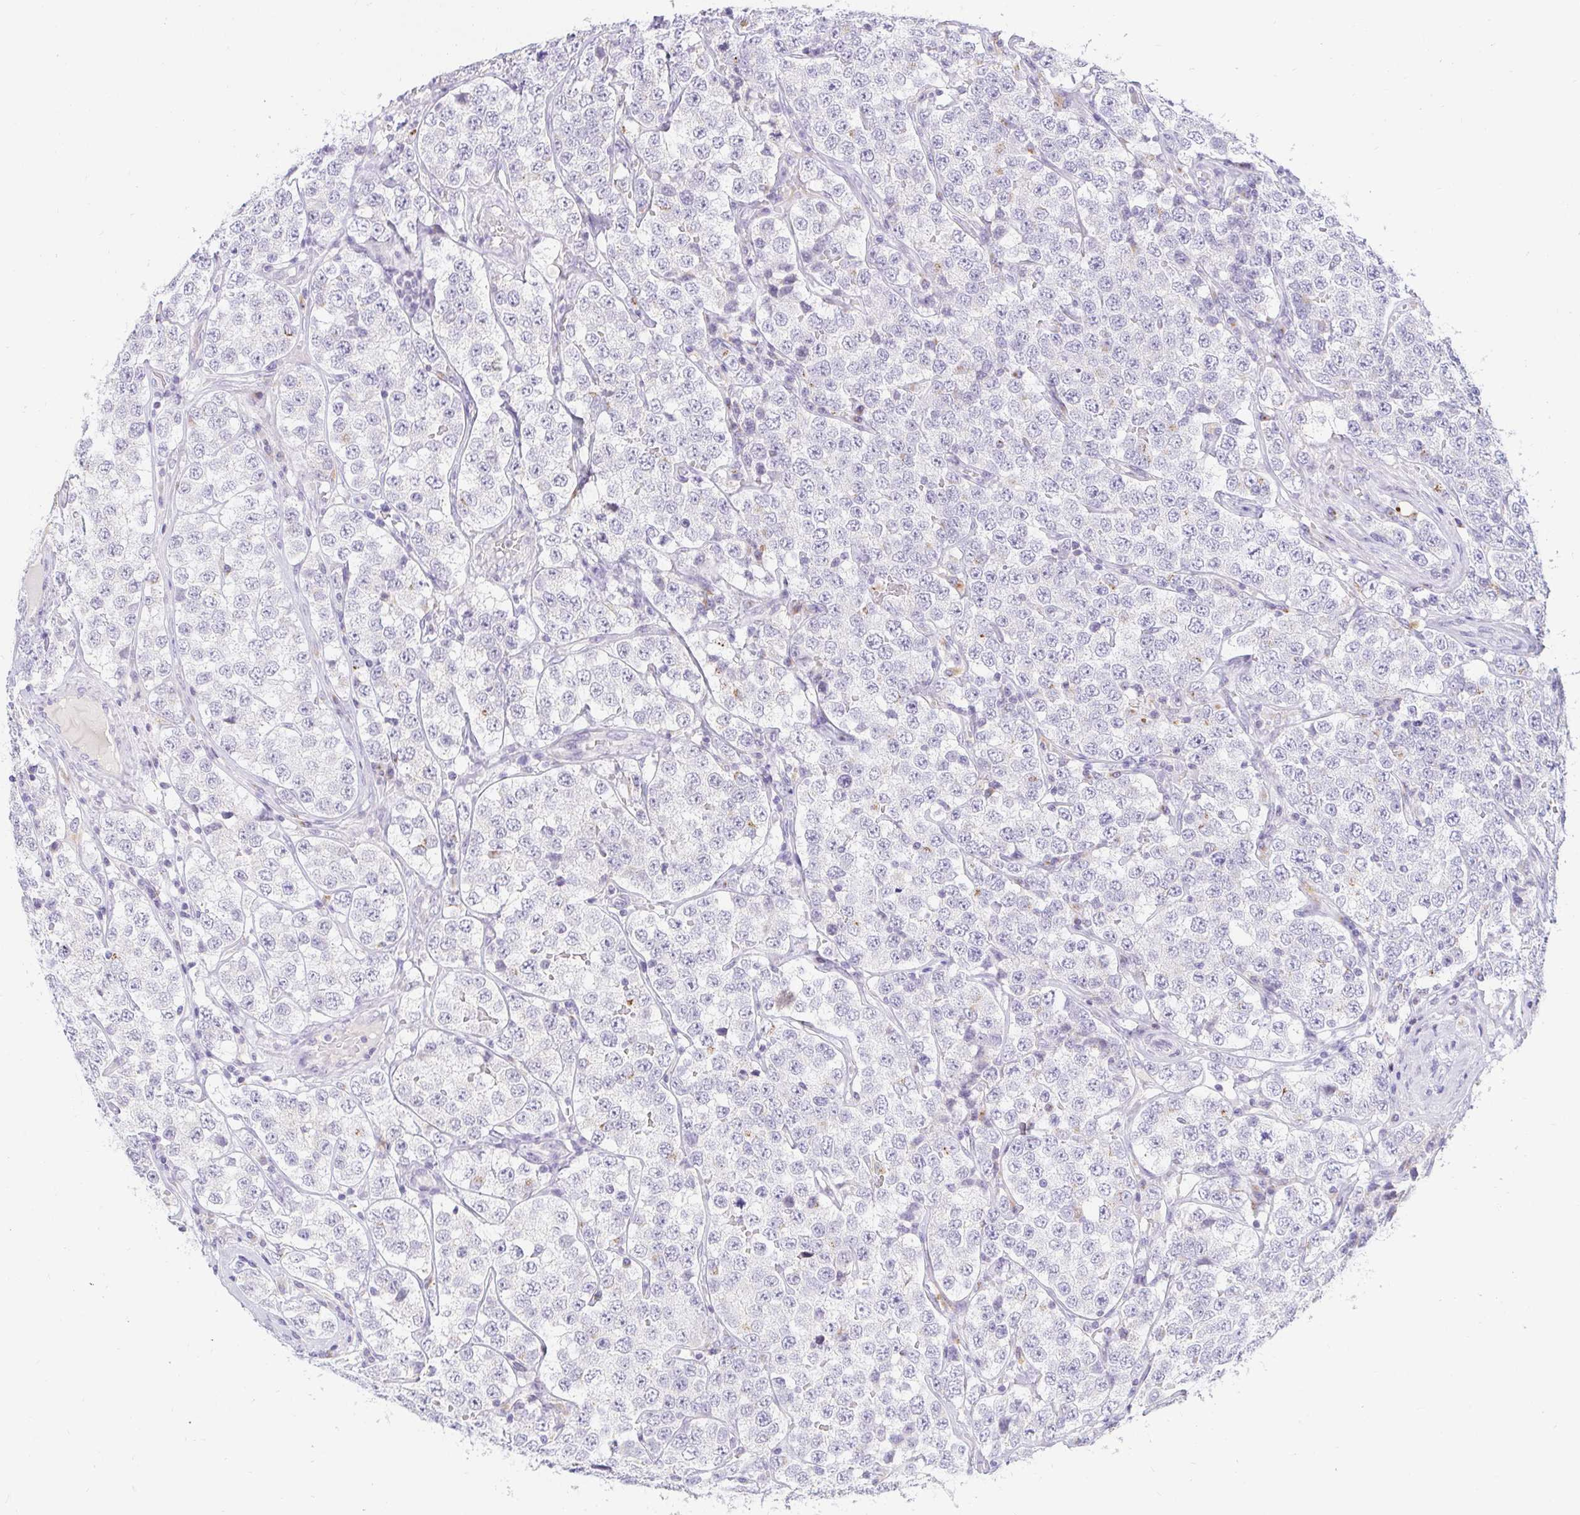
{"staining": {"intensity": "negative", "quantity": "none", "location": "none"}, "tissue": "testis cancer", "cell_type": "Tumor cells", "image_type": "cancer", "snomed": [{"axis": "morphology", "description": "Seminoma, NOS"}, {"axis": "topography", "description": "Testis"}], "caption": "Testis cancer (seminoma) stained for a protein using immunohistochemistry (IHC) displays no expression tumor cells.", "gene": "OR51D1", "patient": {"sex": "male", "age": 34}}